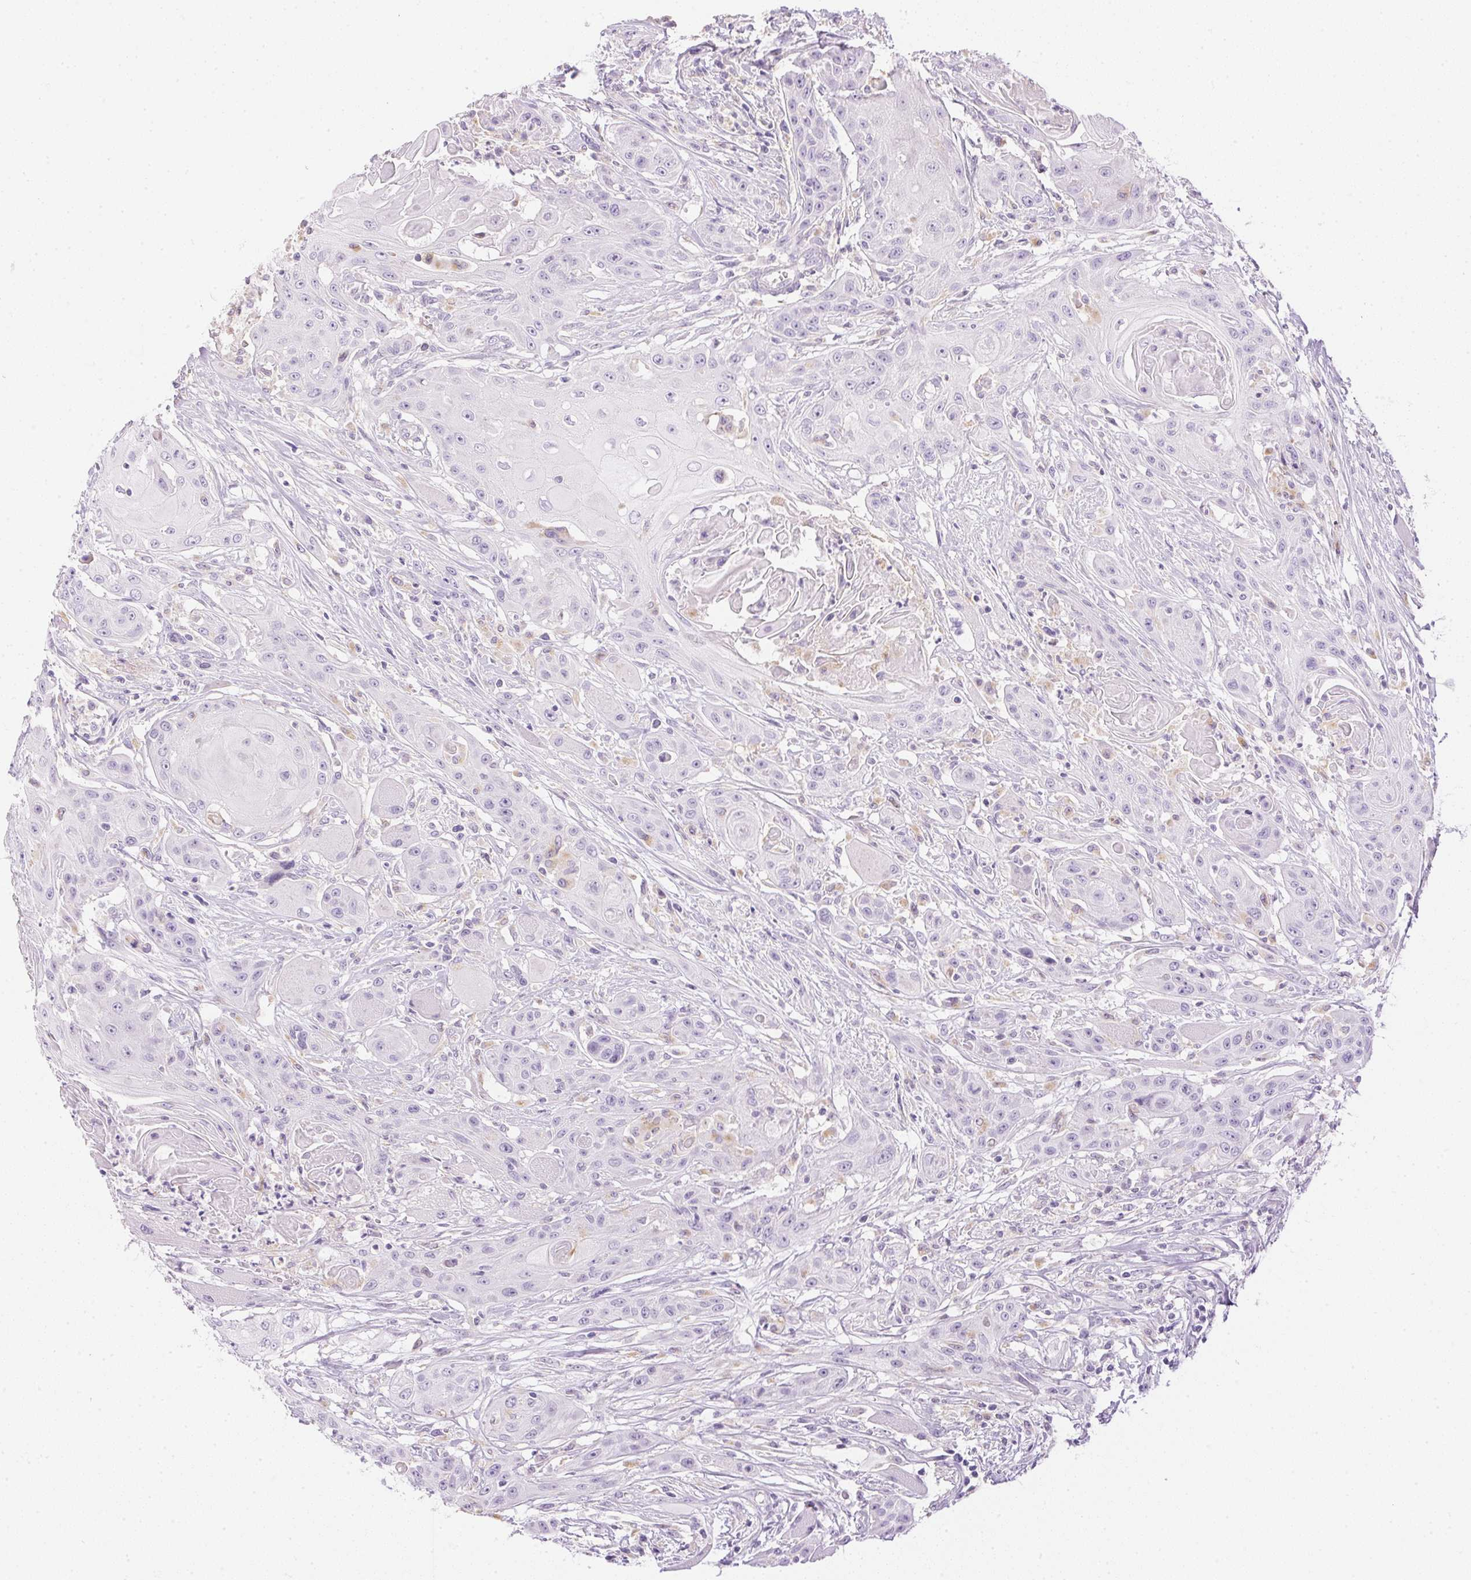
{"staining": {"intensity": "negative", "quantity": "none", "location": "none"}, "tissue": "head and neck cancer", "cell_type": "Tumor cells", "image_type": "cancer", "snomed": [{"axis": "morphology", "description": "Squamous cell carcinoma, NOS"}, {"axis": "topography", "description": "Oral tissue"}, {"axis": "topography", "description": "Head-Neck"}, {"axis": "topography", "description": "Neck, NOS"}], "caption": "An IHC photomicrograph of head and neck cancer is shown. There is no staining in tumor cells of head and neck cancer.", "gene": "ATP6V1G3", "patient": {"sex": "female", "age": 55}}